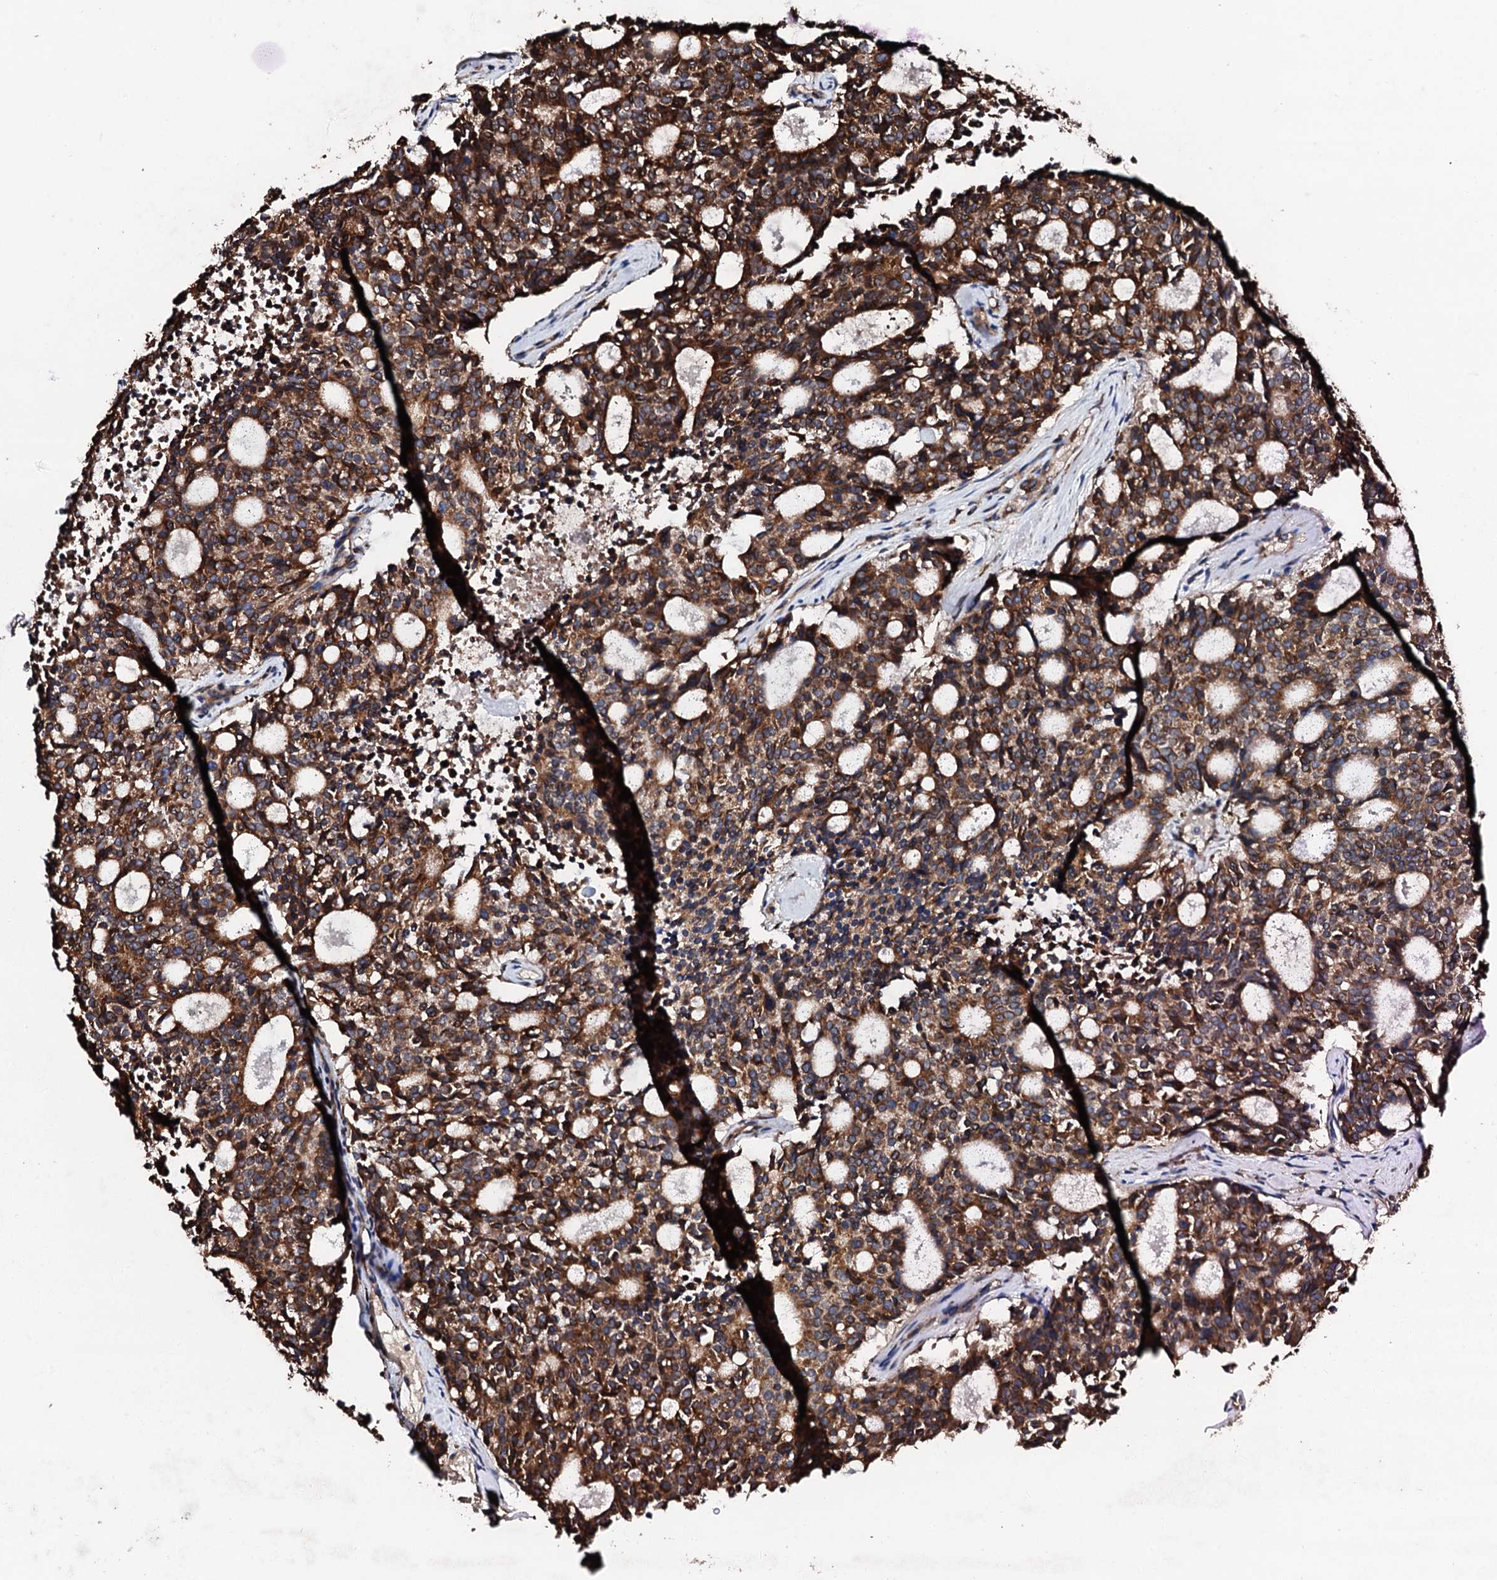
{"staining": {"intensity": "strong", "quantity": ">75%", "location": "cytoplasmic/membranous"}, "tissue": "carcinoid", "cell_type": "Tumor cells", "image_type": "cancer", "snomed": [{"axis": "morphology", "description": "Carcinoid, malignant, NOS"}, {"axis": "topography", "description": "Pancreas"}], "caption": "IHC staining of malignant carcinoid, which reveals high levels of strong cytoplasmic/membranous positivity in about >75% of tumor cells indicating strong cytoplasmic/membranous protein staining. The staining was performed using DAB (3,3'-diaminobenzidine) (brown) for protein detection and nuclei were counterstained in hematoxylin (blue).", "gene": "CKAP5", "patient": {"sex": "female", "age": 54}}